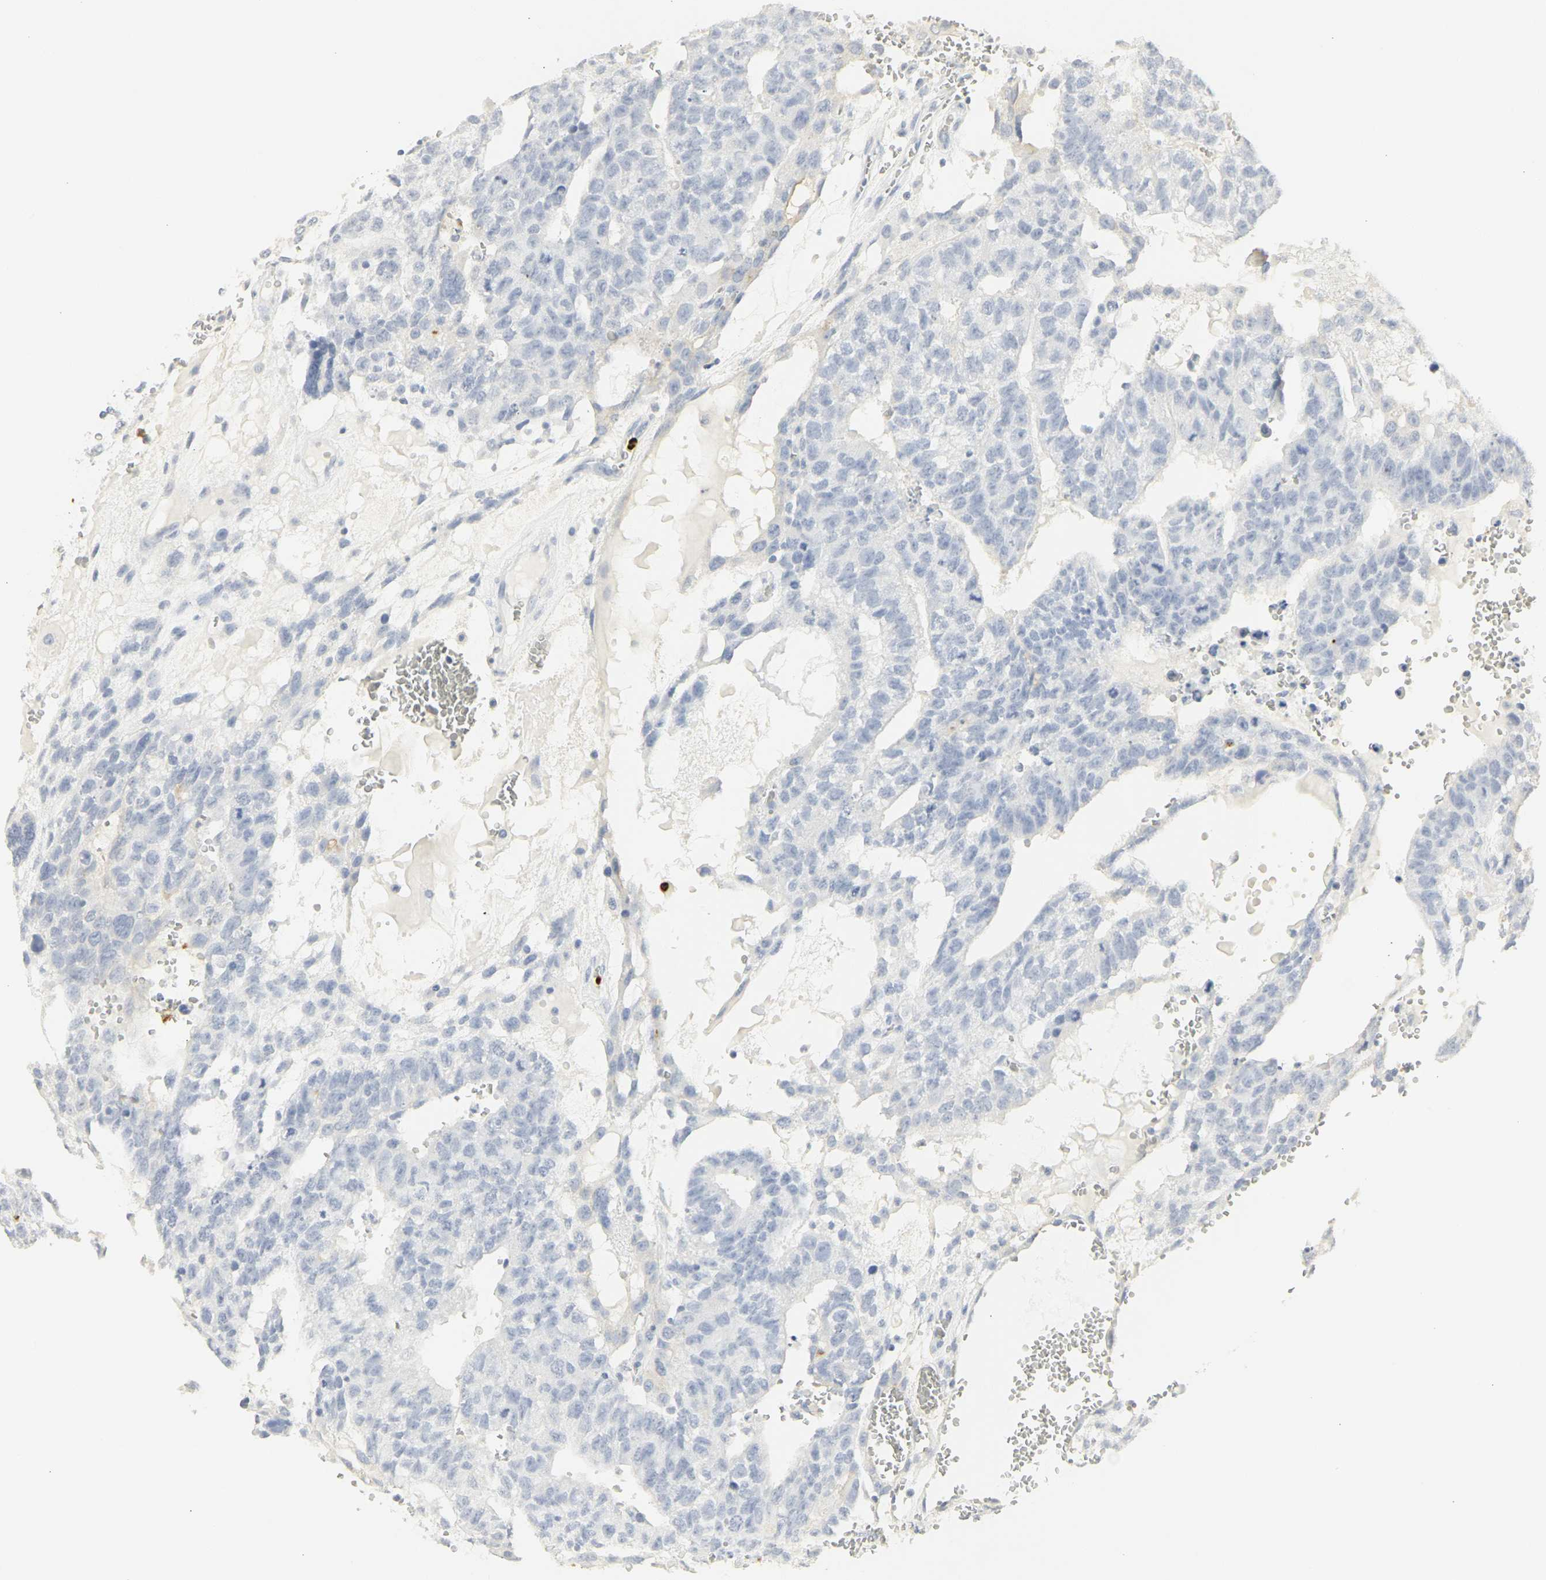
{"staining": {"intensity": "negative", "quantity": "none", "location": "none"}, "tissue": "testis cancer", "cell_type": "Tumor cells", "image_type": "cancer", "snomed": [{"axis": "morphology", "description": "Seminoma, NOS"}, {"axis": "morphology", "description": "Carcinoma, Embryonal, NOS"}, {"axis": "topography", "description": "Testis"}], "caption": "This micrograph is of testis cancer stained with immunohistochemistry to label a protein in brown with the nuclei are counter-stained blue. There is no positivity in tumor cells.", "gene": "CEACAM5", "patient": {"sex": "male", "age": 52}}